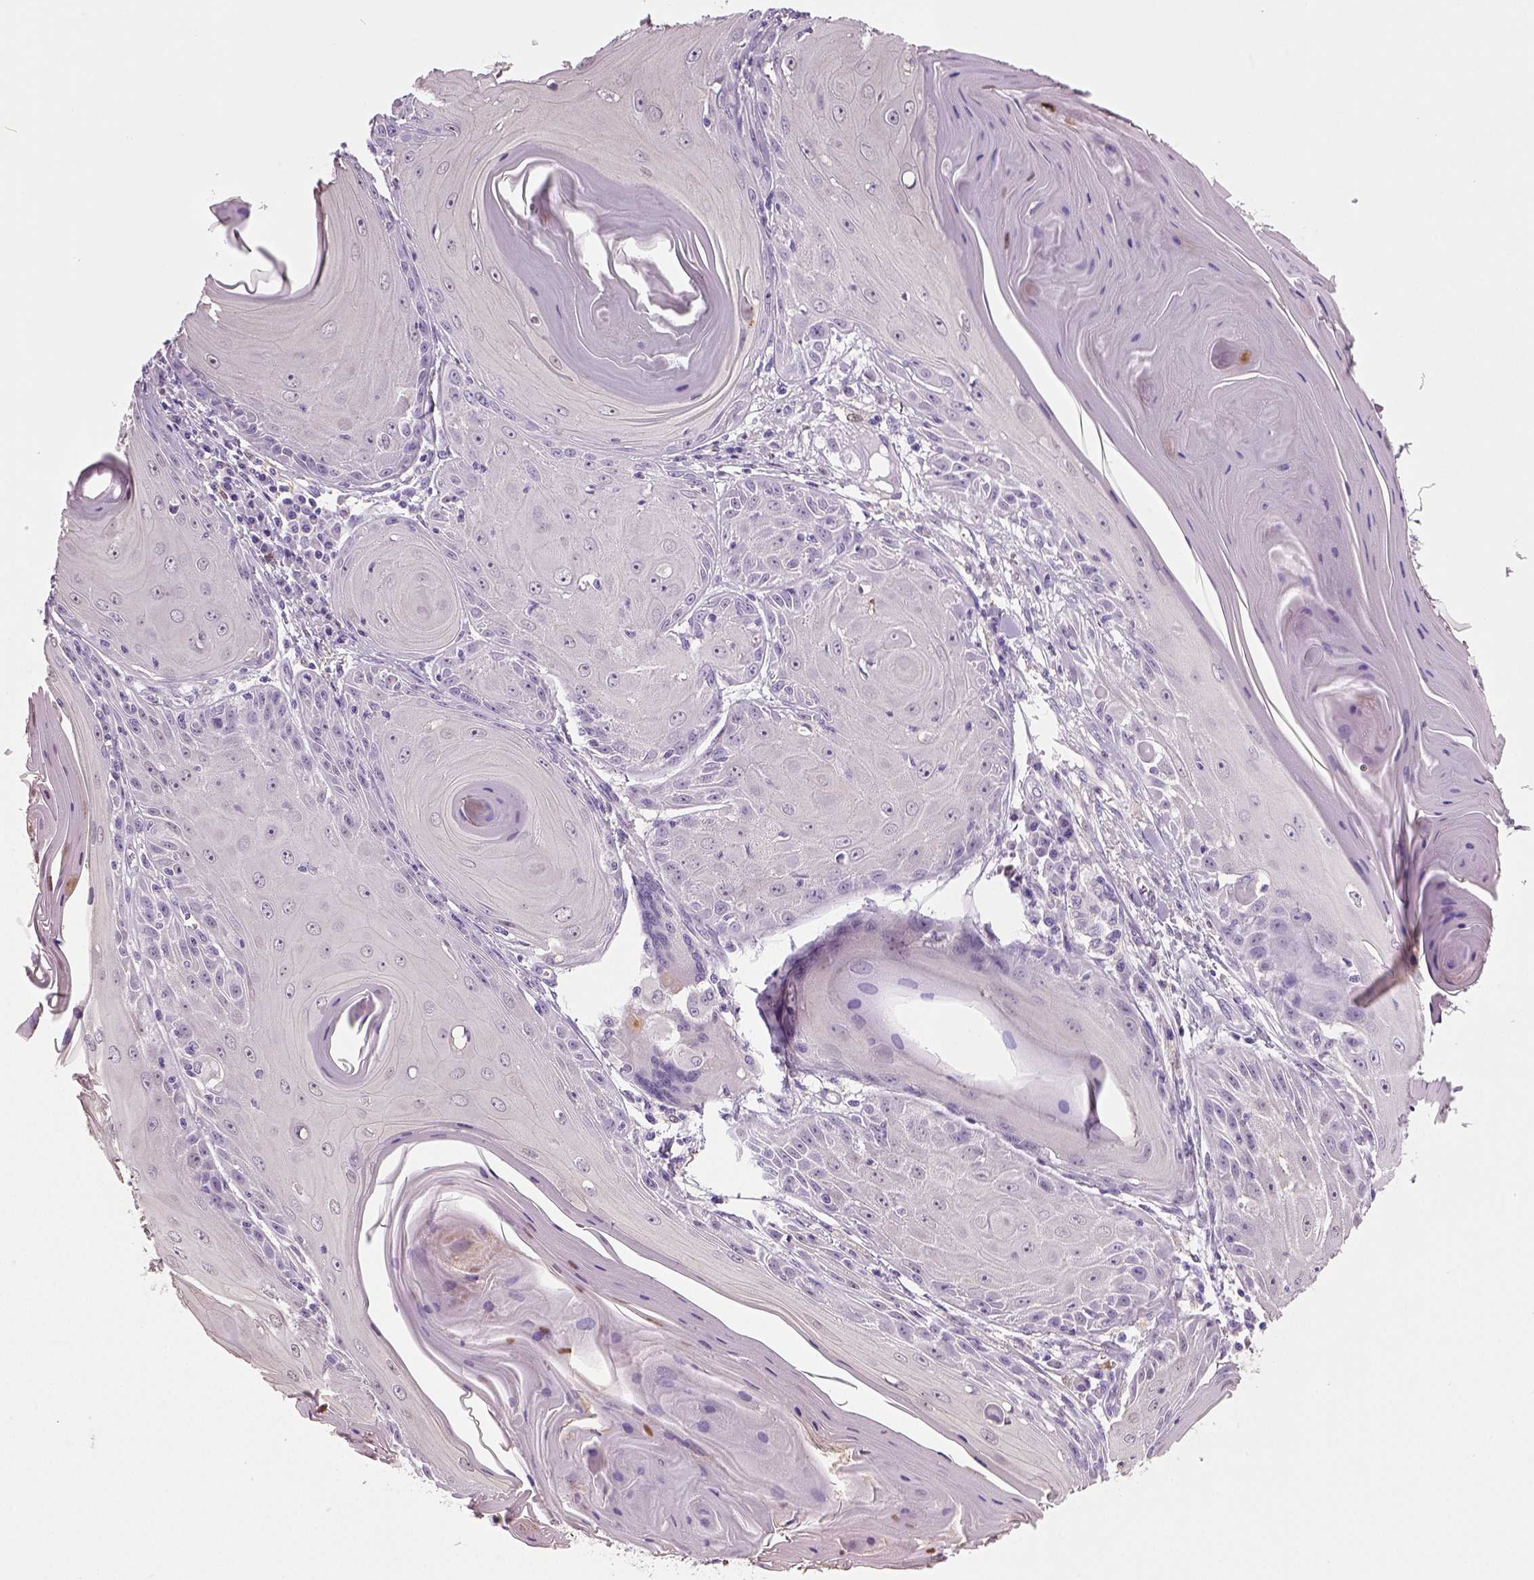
{"staining": {"intensity": "negative", "quantity": "none", "location": "none"}, "tissue": "skin cancer", "cell_type": "Tumor cells", "image_type": "cancer", "snomed": [{"axis": "morphology", "description": "Squamous cell carcinoma, NOS"}, {"axis": "topography", "description": "Skin"}, {"axis": "topography", "description": "Vulva"}], "caption": "High magnification brightfield microscopy of skin cancer stained with DAB (3,3'-diaminobenzidine) (brown) and counterstained with hematoxylin (blue): tumor cells show no significant staining. (DAB (3,3'-diaminobenzidine) IHC, high magnification).", "gene": "NECAB2", "patient": {"sex": "female", "age": 85}}